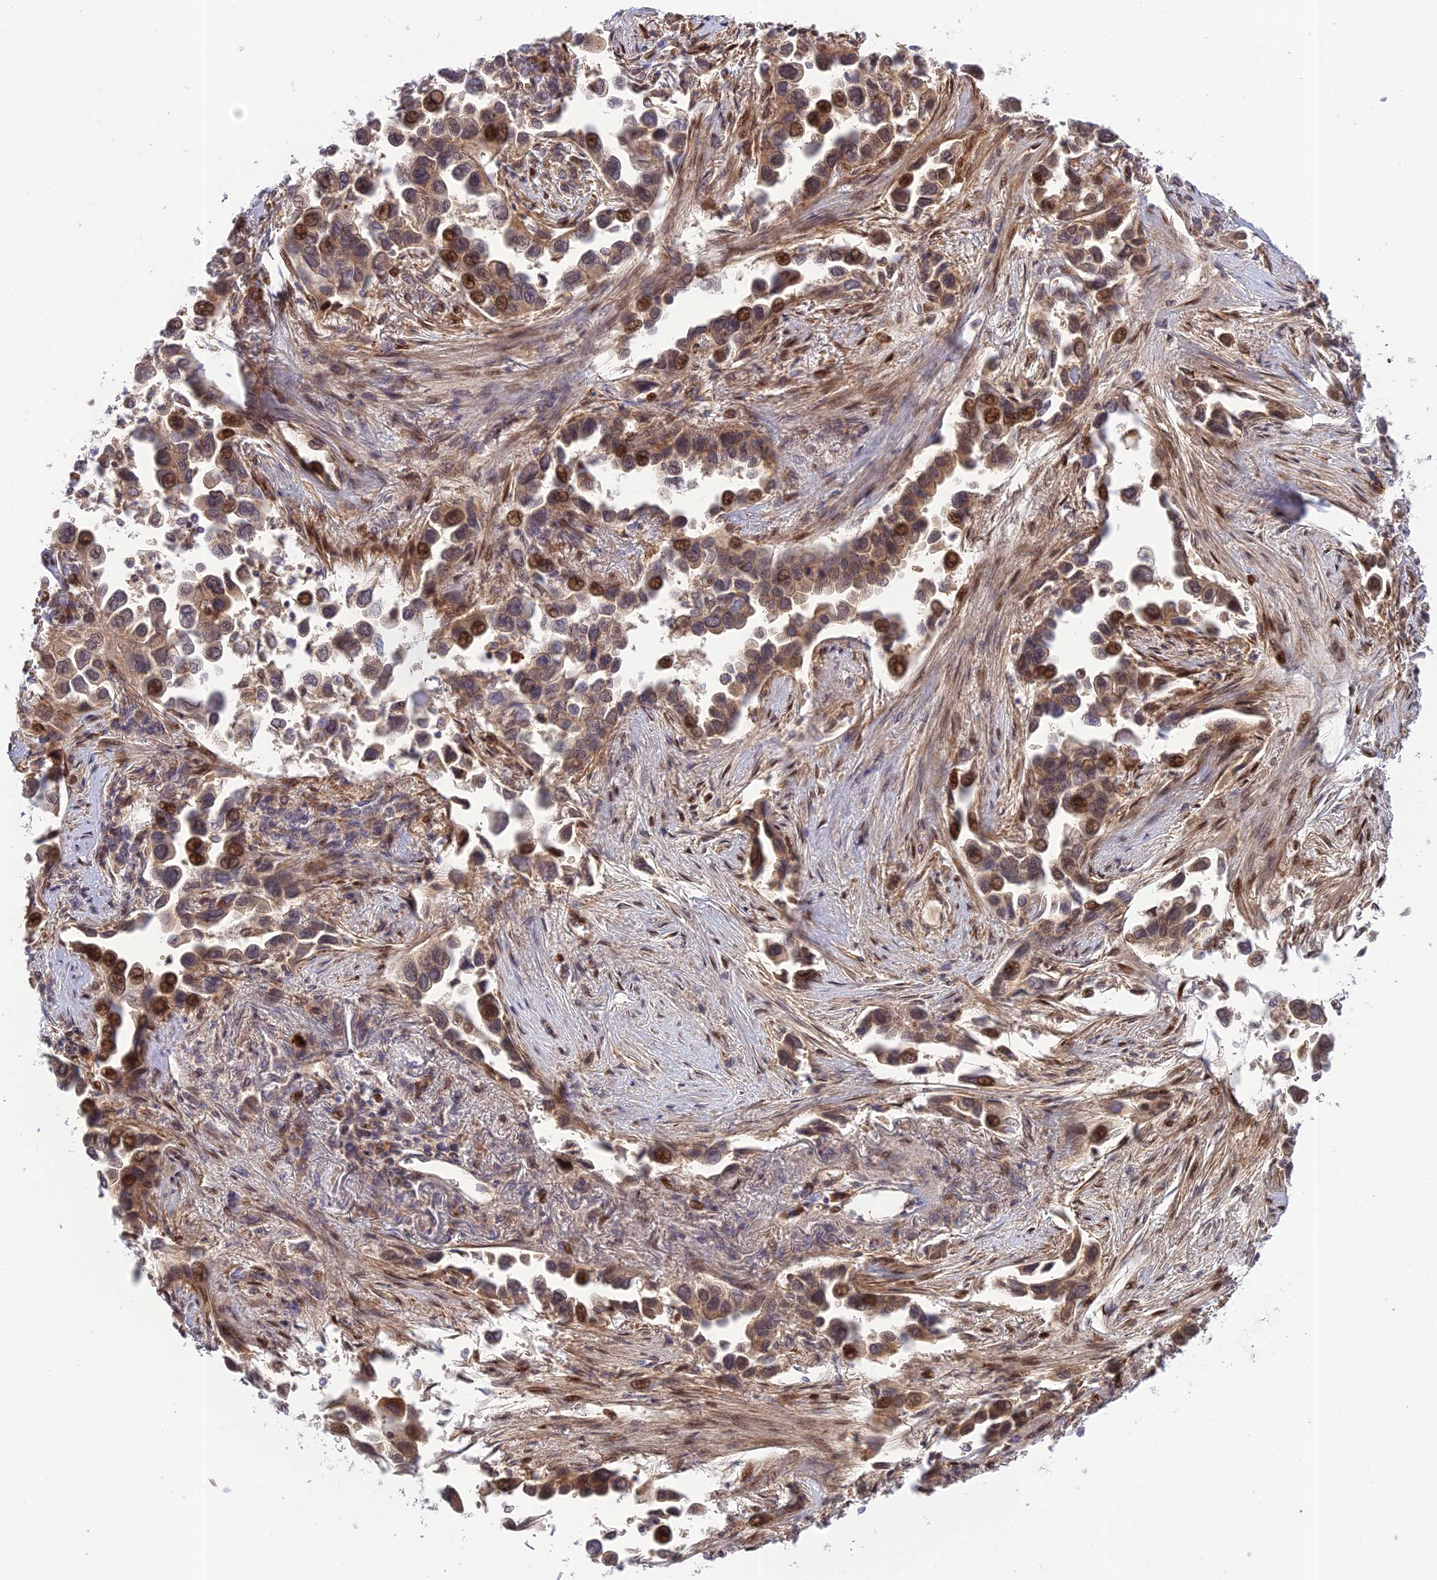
{"staining": {"intensity": "moderate", "quantity": "25%-75%", "location": "nuclear"}, "tissue": "lung cancer", "cell_type": "Tumor cells", "image_type": "cancer", "snomed": [{"axis": "morphology", "description": "Adenocarcinoma, NOS"}, {"axis": "topography", "description": "Lung"}], "caption": "Lung cancer (adenocarcinoma) was stained to show a protein in brown. There is medium levels of moderate nuclear staining in about 25%-75% of tumor cells.", "gene": "ZNF584", "patient": {"sex": "female", "age": 76}}